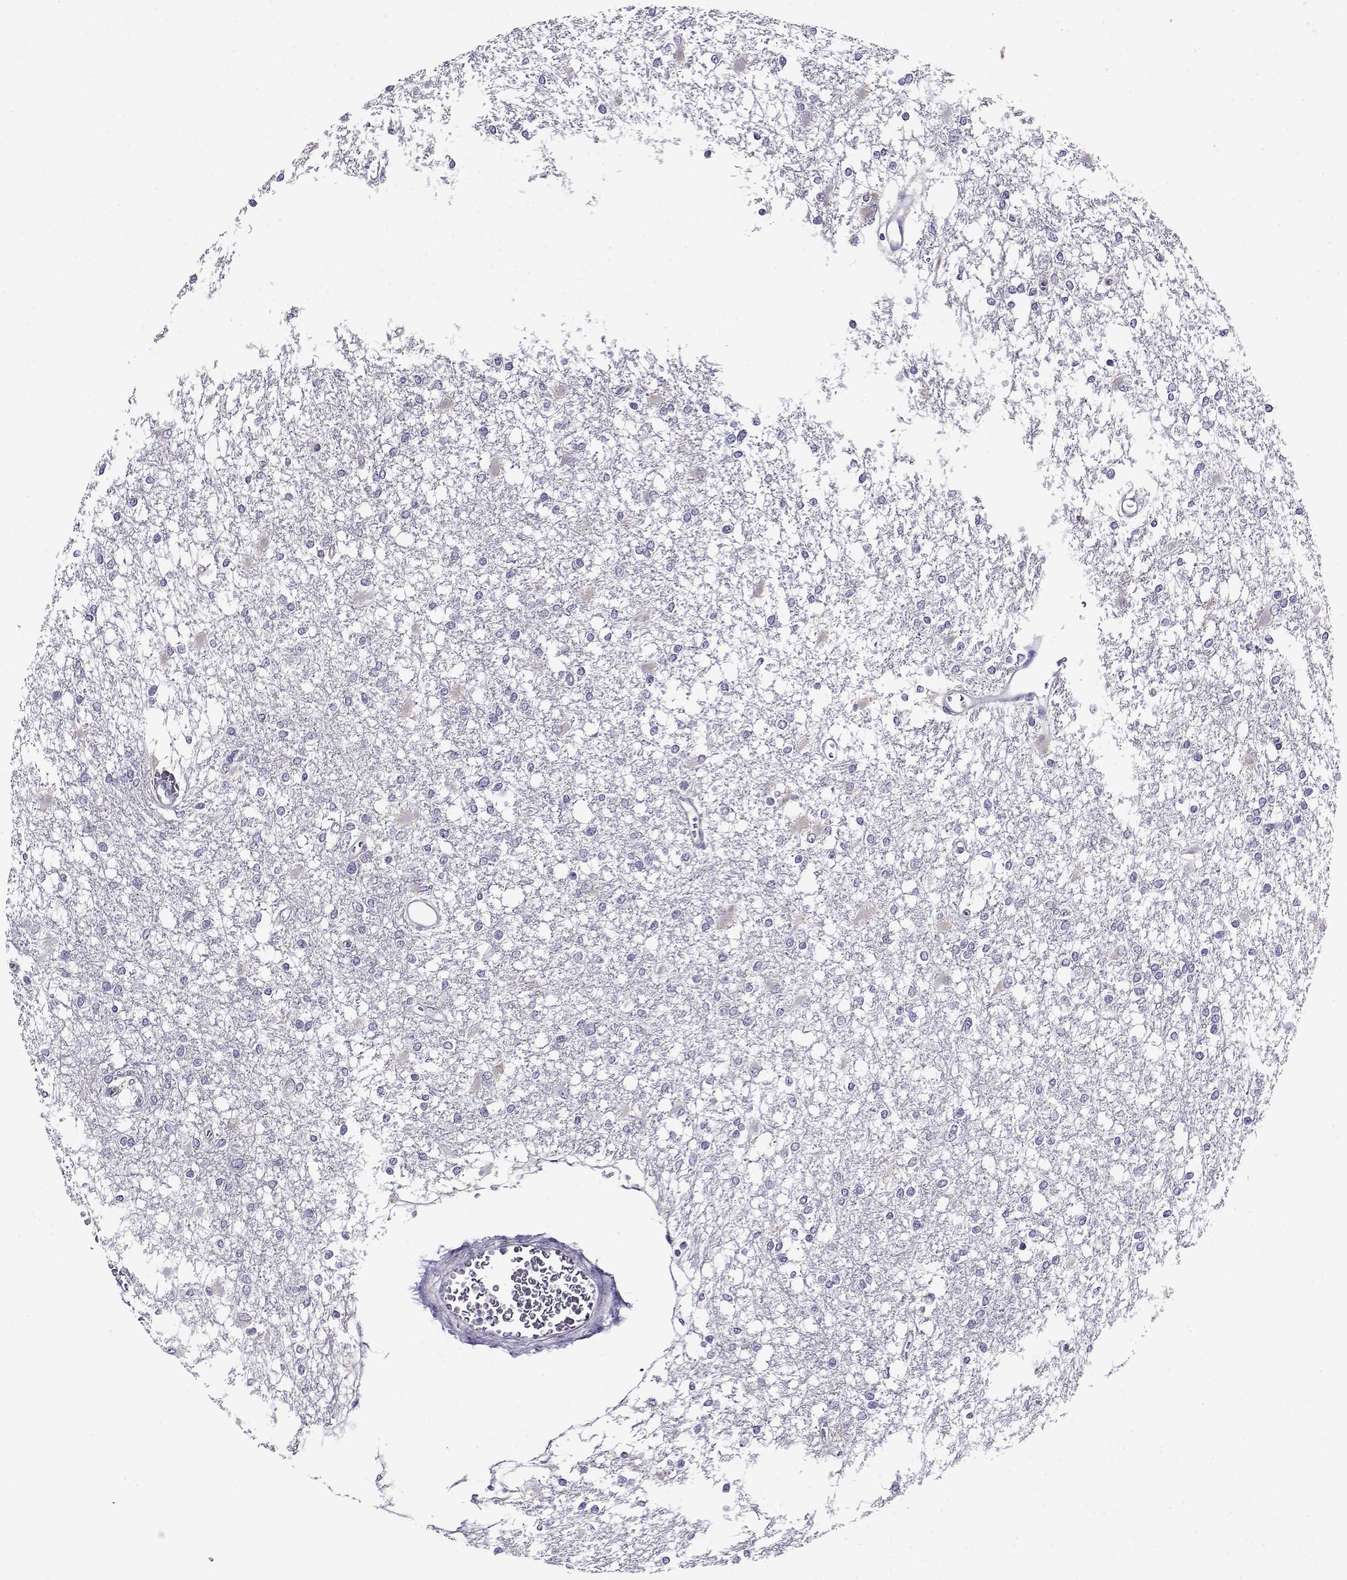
{"staining": {"intensity": "negative", "quantity": "none", "location": "none"}, "tissue": "glioma", "cell_type": "Tumor cells", "image_type": "cancer", "snomed": [{"axis": "morphology", "description": "Glioma, malignant, High grade"}, {"axis": "topography", "description": "Cerebral cortex"}], "caption": "IHC histopathology image of neoplastic tissue: malignant glioma (high-grade) stained with DAB demonstrates no significant protein staining in tumor cells.", "gene": "FEZF1", "patient": {"sex": "male", "age": 79}}